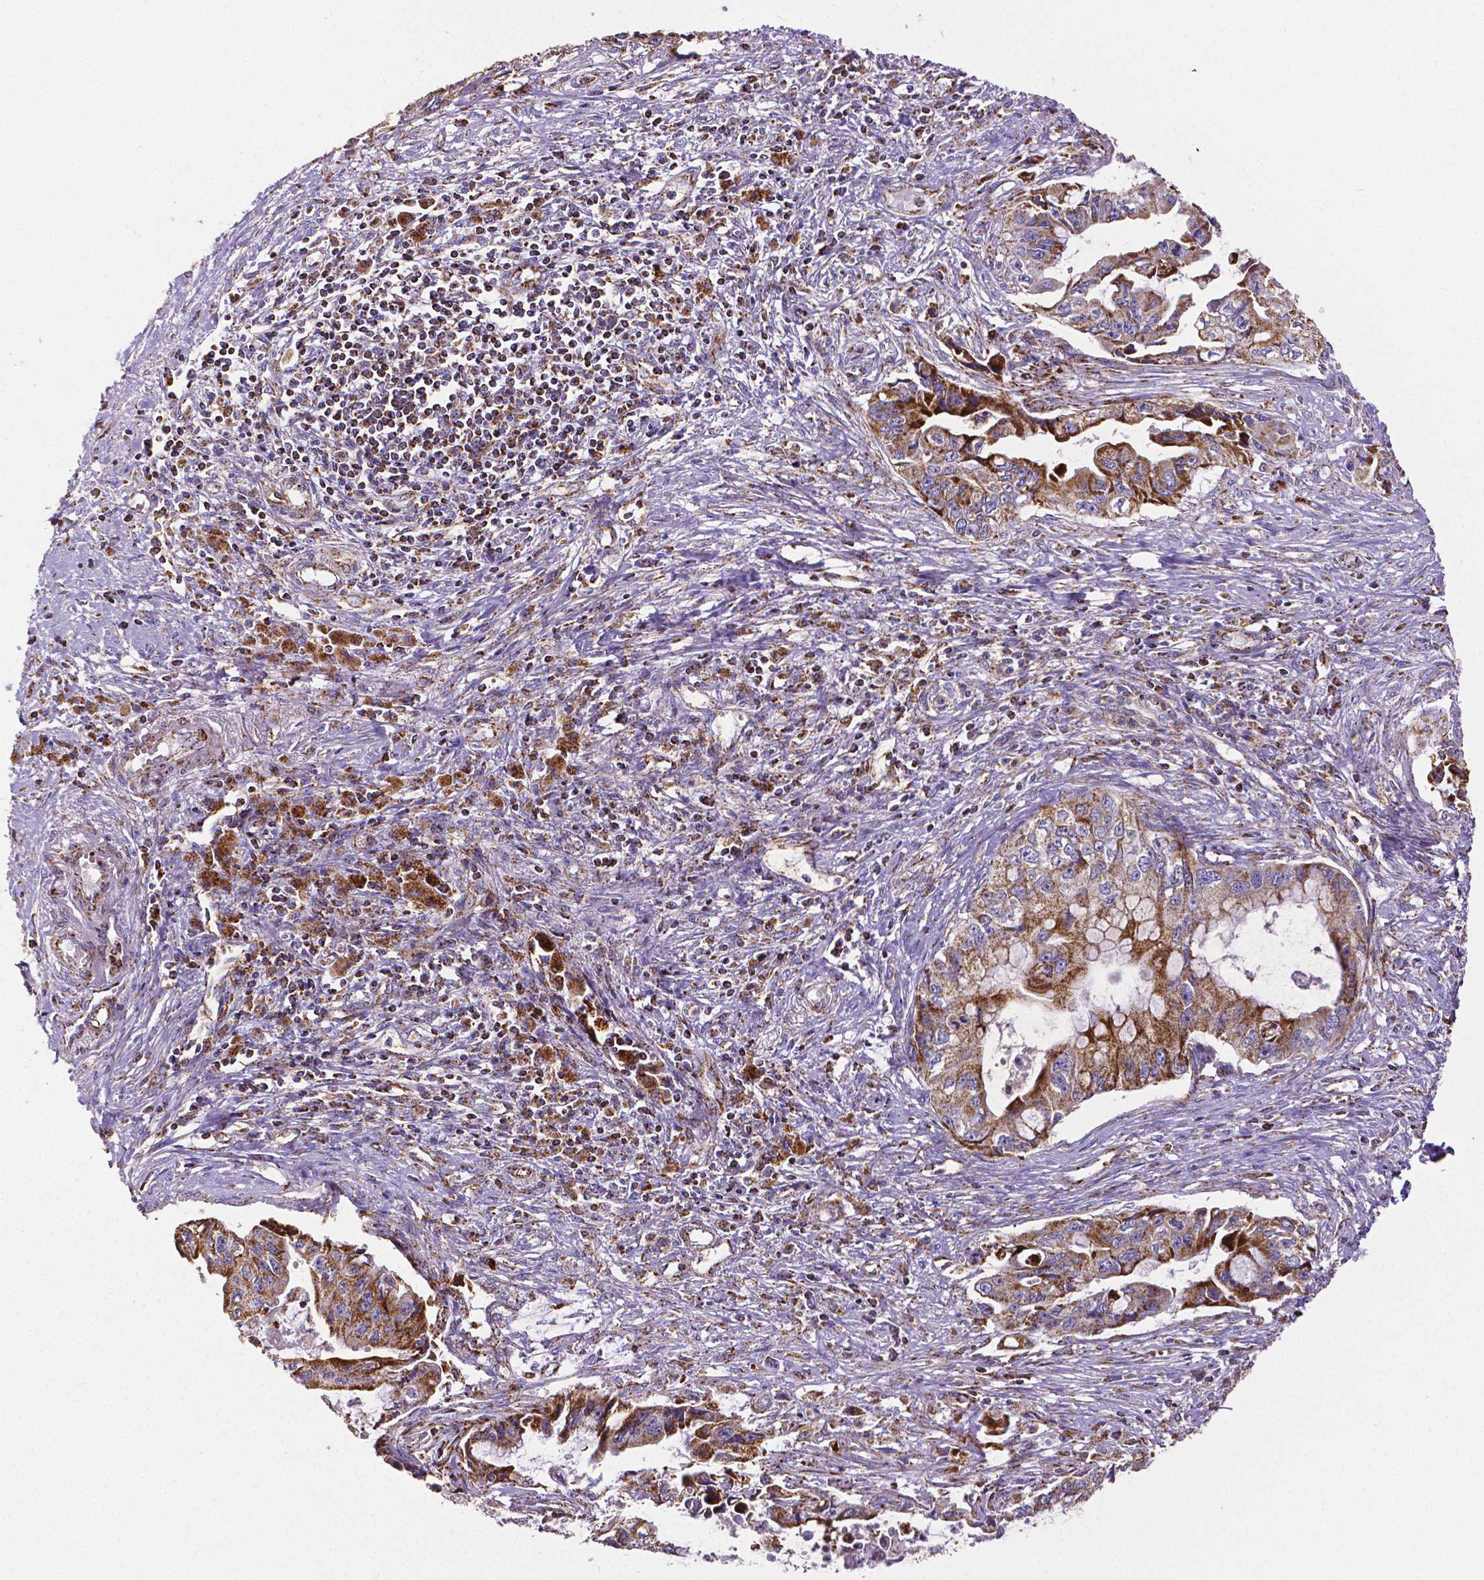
{"staining": {"intensity": "strong", "quantity": "25%-75%", "location": "cytoplasmic/membranous"}, "tissue": "pancreatic cancer", "cell_type": "Tumor cells", "image_type": "cancer", "snomed": [{"axis": "morphology", "description": "Adenocarcinoma, NOS"}, {"axis": "topography", "description": "Pancreas"}], "caption": "Immunohistochemical staining of human pancreatic cancer exhibits high levels of strong cytoplasmic/membranous expression in about 25%-75% of tumor cells.", "gene": "MACC1", "patient": {"sex": "male", "age": 66}}